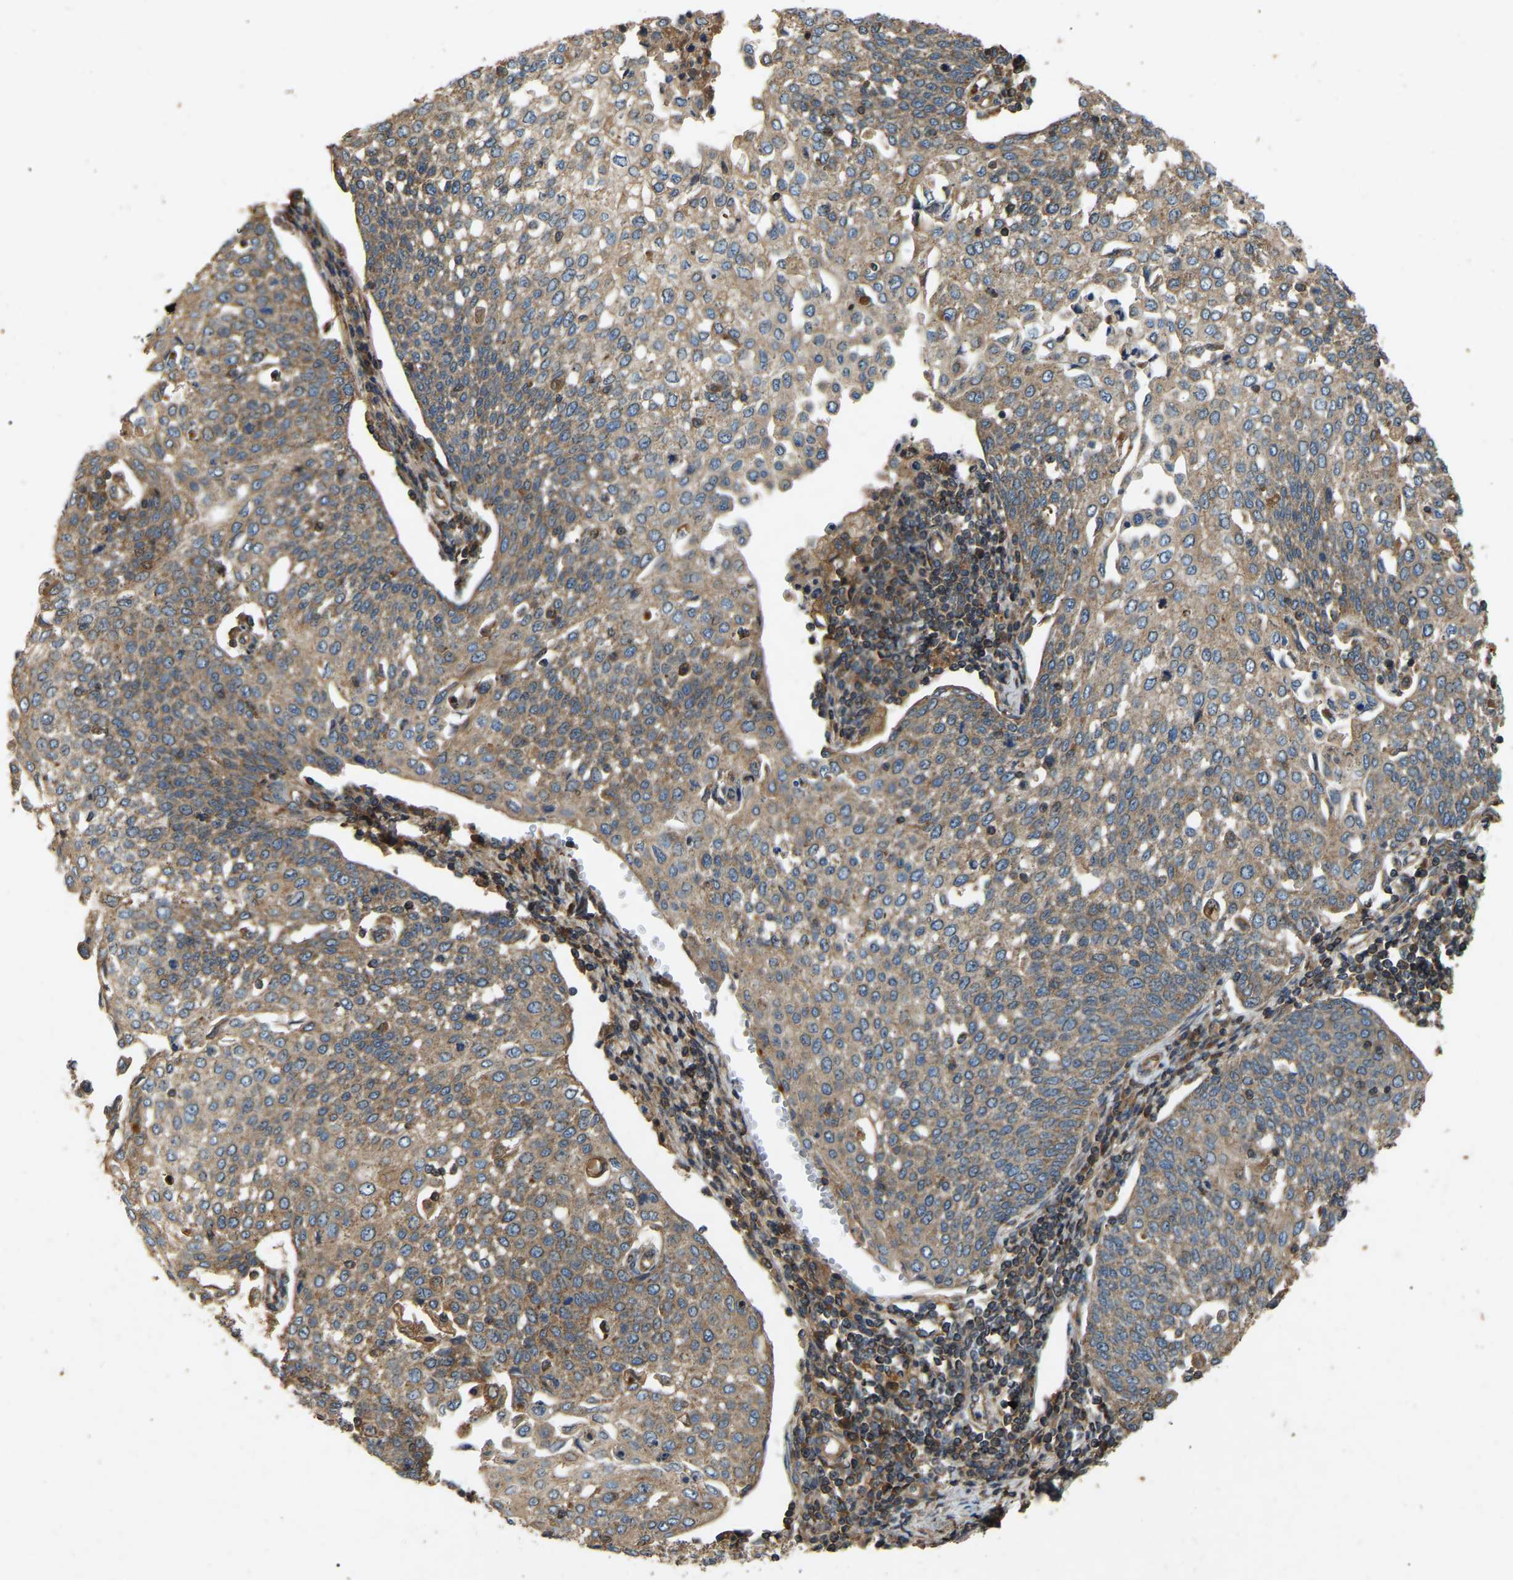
{"staining": {"intensity": "moderate", "quantity": ">75%", "location": "cytoplasmic/membranous"}, "tissue": "cervical cancer", "cell_type": "Tumor cells", "image_type": "cancer", "snomed": [{"axis": "morphology", "description": "Squamous cell carcinoma, NOS"}, {"axis": "topography", "description": "Cervix"}], "caption": "Immunohistochemical staining of cervical squamous cell carcinoma demonstrates moderate cytoplasmic/membranous protein positivity in about >75% of tumor cells. The protein is stained brown, and the nuclei are stained in blue (DAB (3,3'-diaminobenzidine) IHC with brightfield microscopy, high magnification).", "gene": "SAMD9L", "patient": {"sex": "female", "age": 34}}